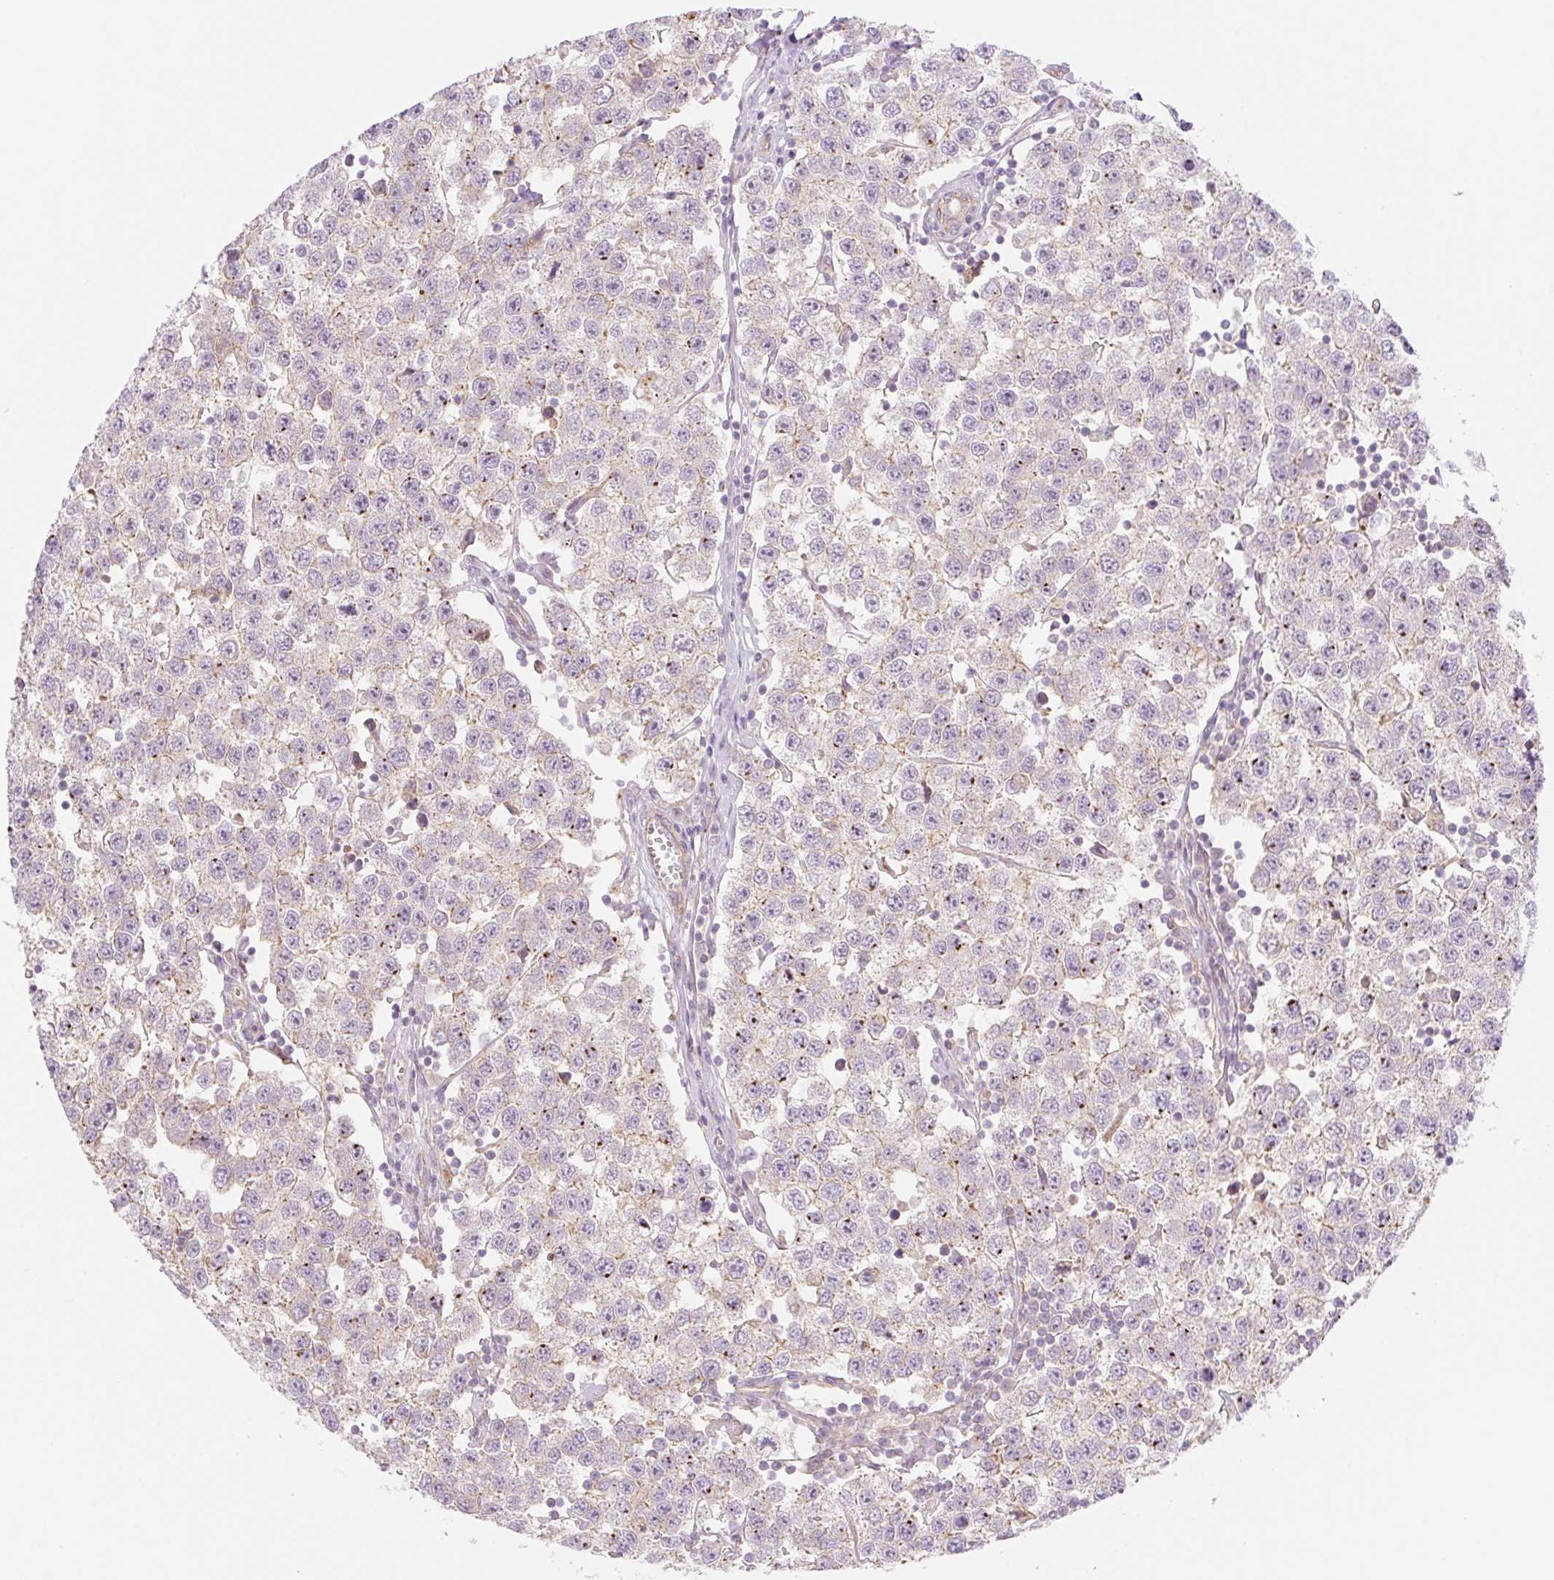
{"staining": {"intensity": "weak", "quantity": "<25%", "location": "cytoplasmic/membranous"}, "tissue": "testis cancer", "cell_type": "Tumor cells", "image_type": "cancer", "snomed": [{"axis": "morphology", "description": "Seminoma, NOS"}, {"axis": "topography", "description": "Testis"}], "caption": "Seminoma (testis) was stained to show a protein in brown. There is no significant staining in tumor cells.", "gene": "NLRP5", "patient": {"sex": "male", "age": 34}}